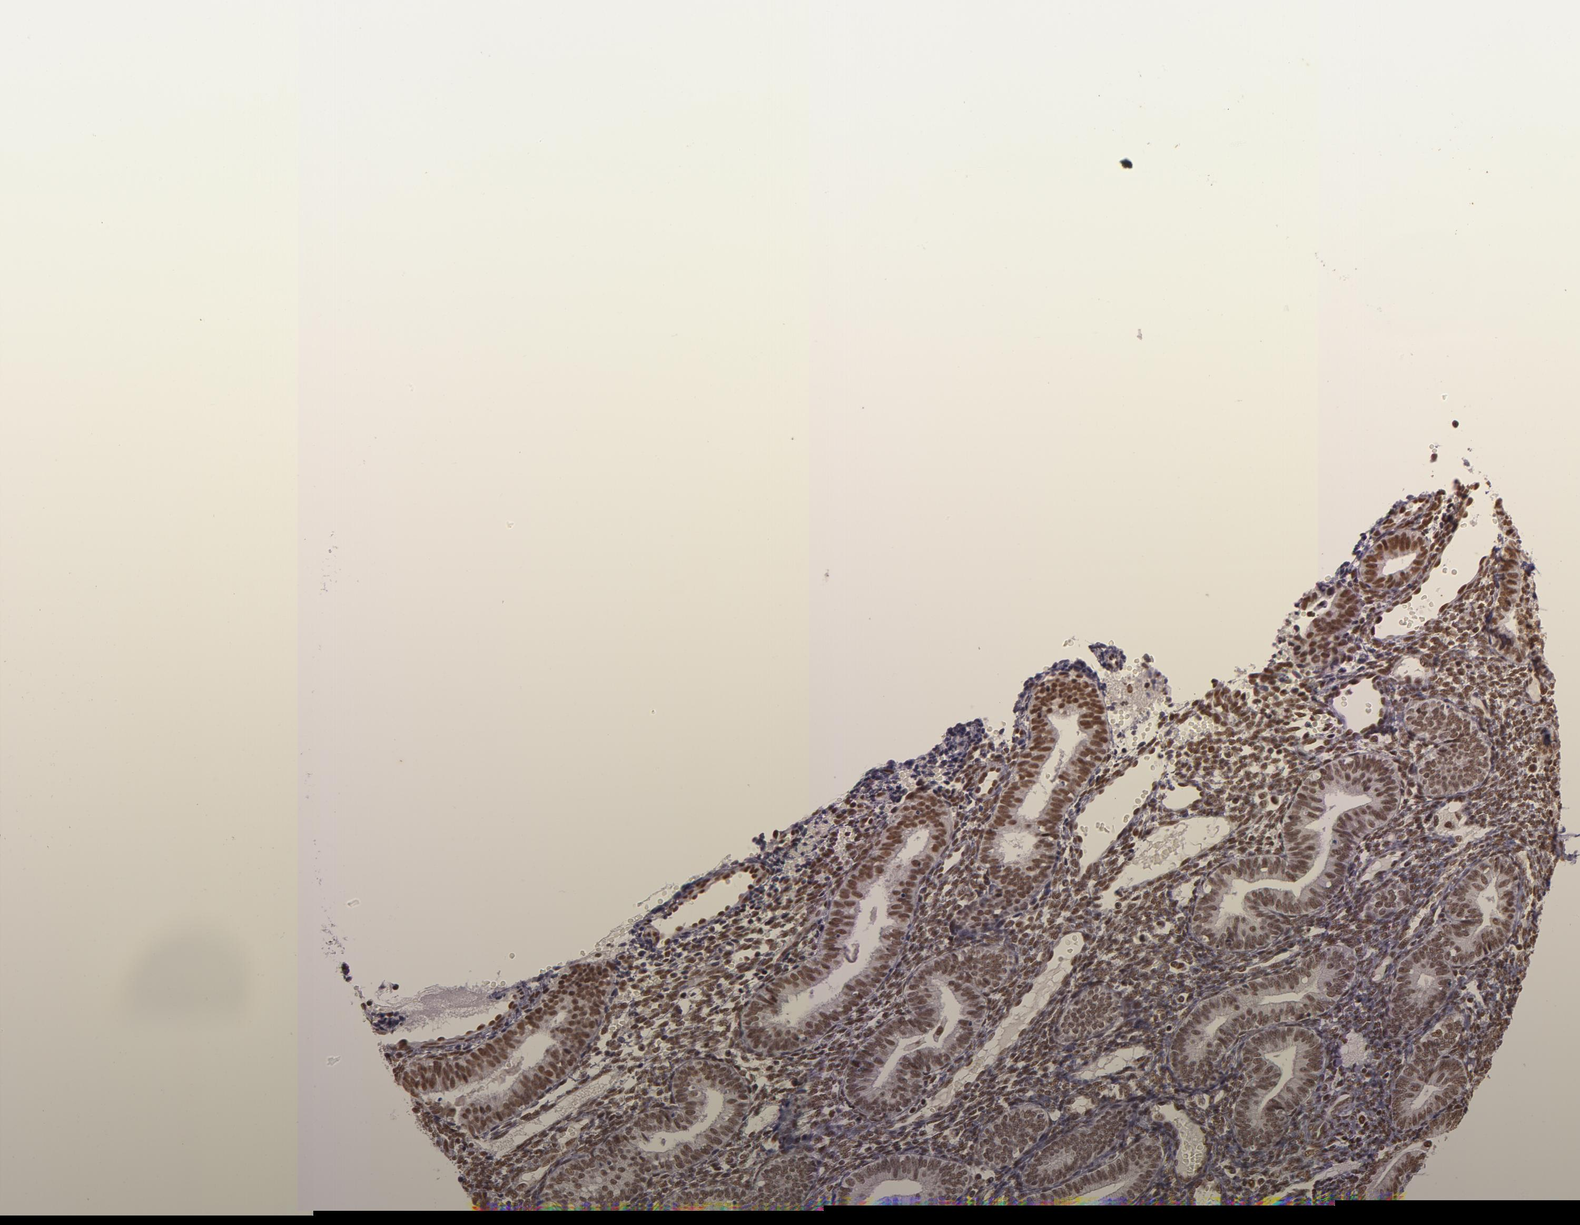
{"staining": {"intensity": "moderate", "quantity": ">75%", "location": "nuclear"}, "tissue": "endometrium", "cell_type": "Cells in endometrial stroma", "image_type": "normal", "snomed": [{"axis": "morphology", "description": "Normal tissue, NOS"}, {"axis": "topography", "description": "Endometrium"}], "caption": "Endometrium was stained to show a protein in brown. There is medium levels of moderate nuclear staining in approximately >75% of cells in endometrial stroma. The protein is stained brown, and the nuclei are stained in blue (DAB (3,3'-diaminobenzidine) IHC with brightfield microscopy, high magnification).", "gene": "USF1", "patient": {"sex": "female", "age": 61}}